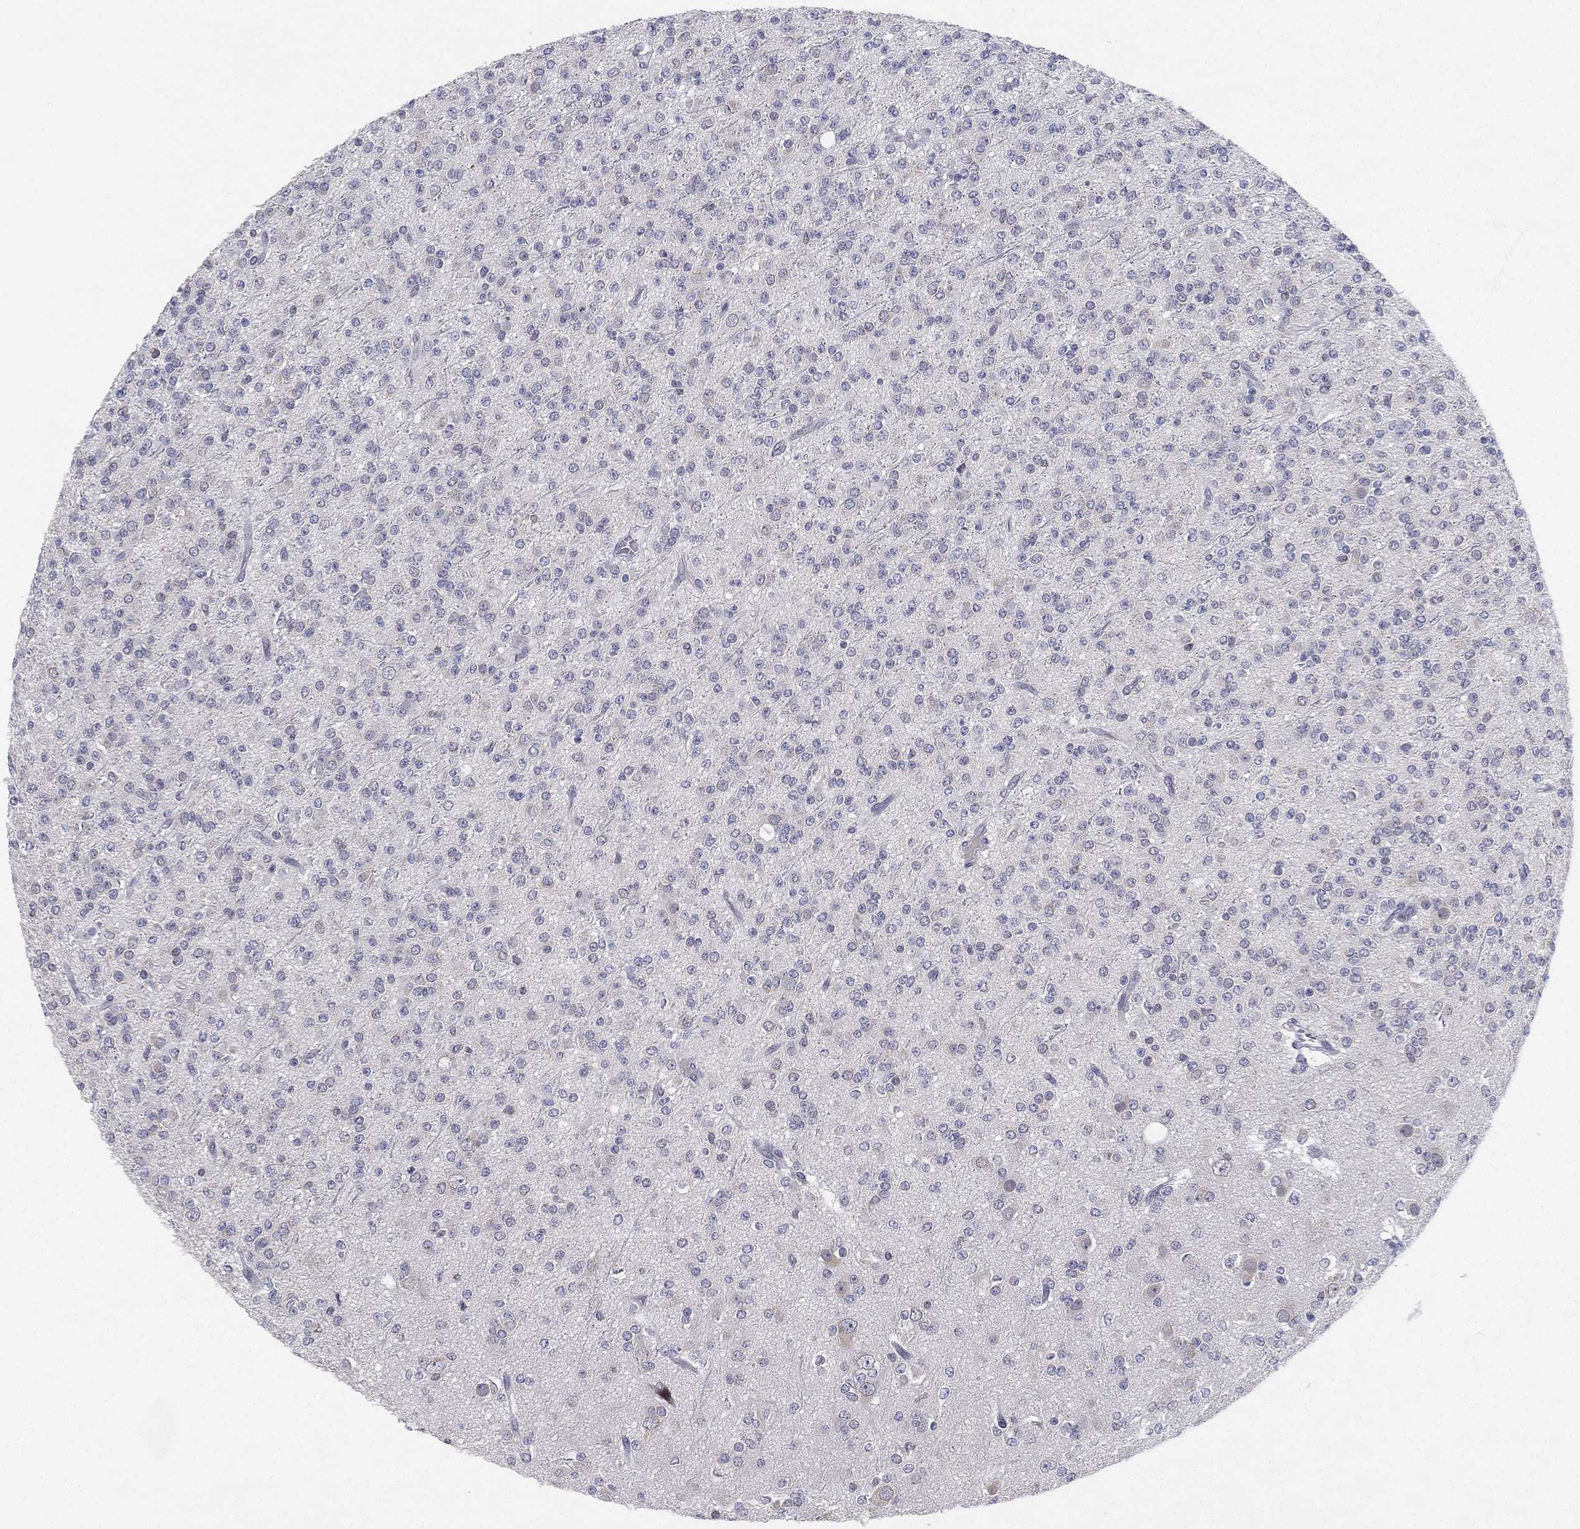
{"staining": {"intensity": "negative", "quantity": "none", "location": "none"}, "tissue": "glioma", "cell_type": "Tumor cells", "image_type": "cancer", "snomed": [{"axis": "morphology", "description": "Glioma, malignant, Low grade"}, {"axis": "topography", "description": "Brain"}], "caption": "The photomicrograph demonstrates no staining of tumor cells in malignant glioma (low-grade). (Brightfield microscopy of DAB (3,3'-diaminobenzidine) IHC at high magnification).", "gene": "MS4A8", "patient": {"sex": "male", "age": 27}}